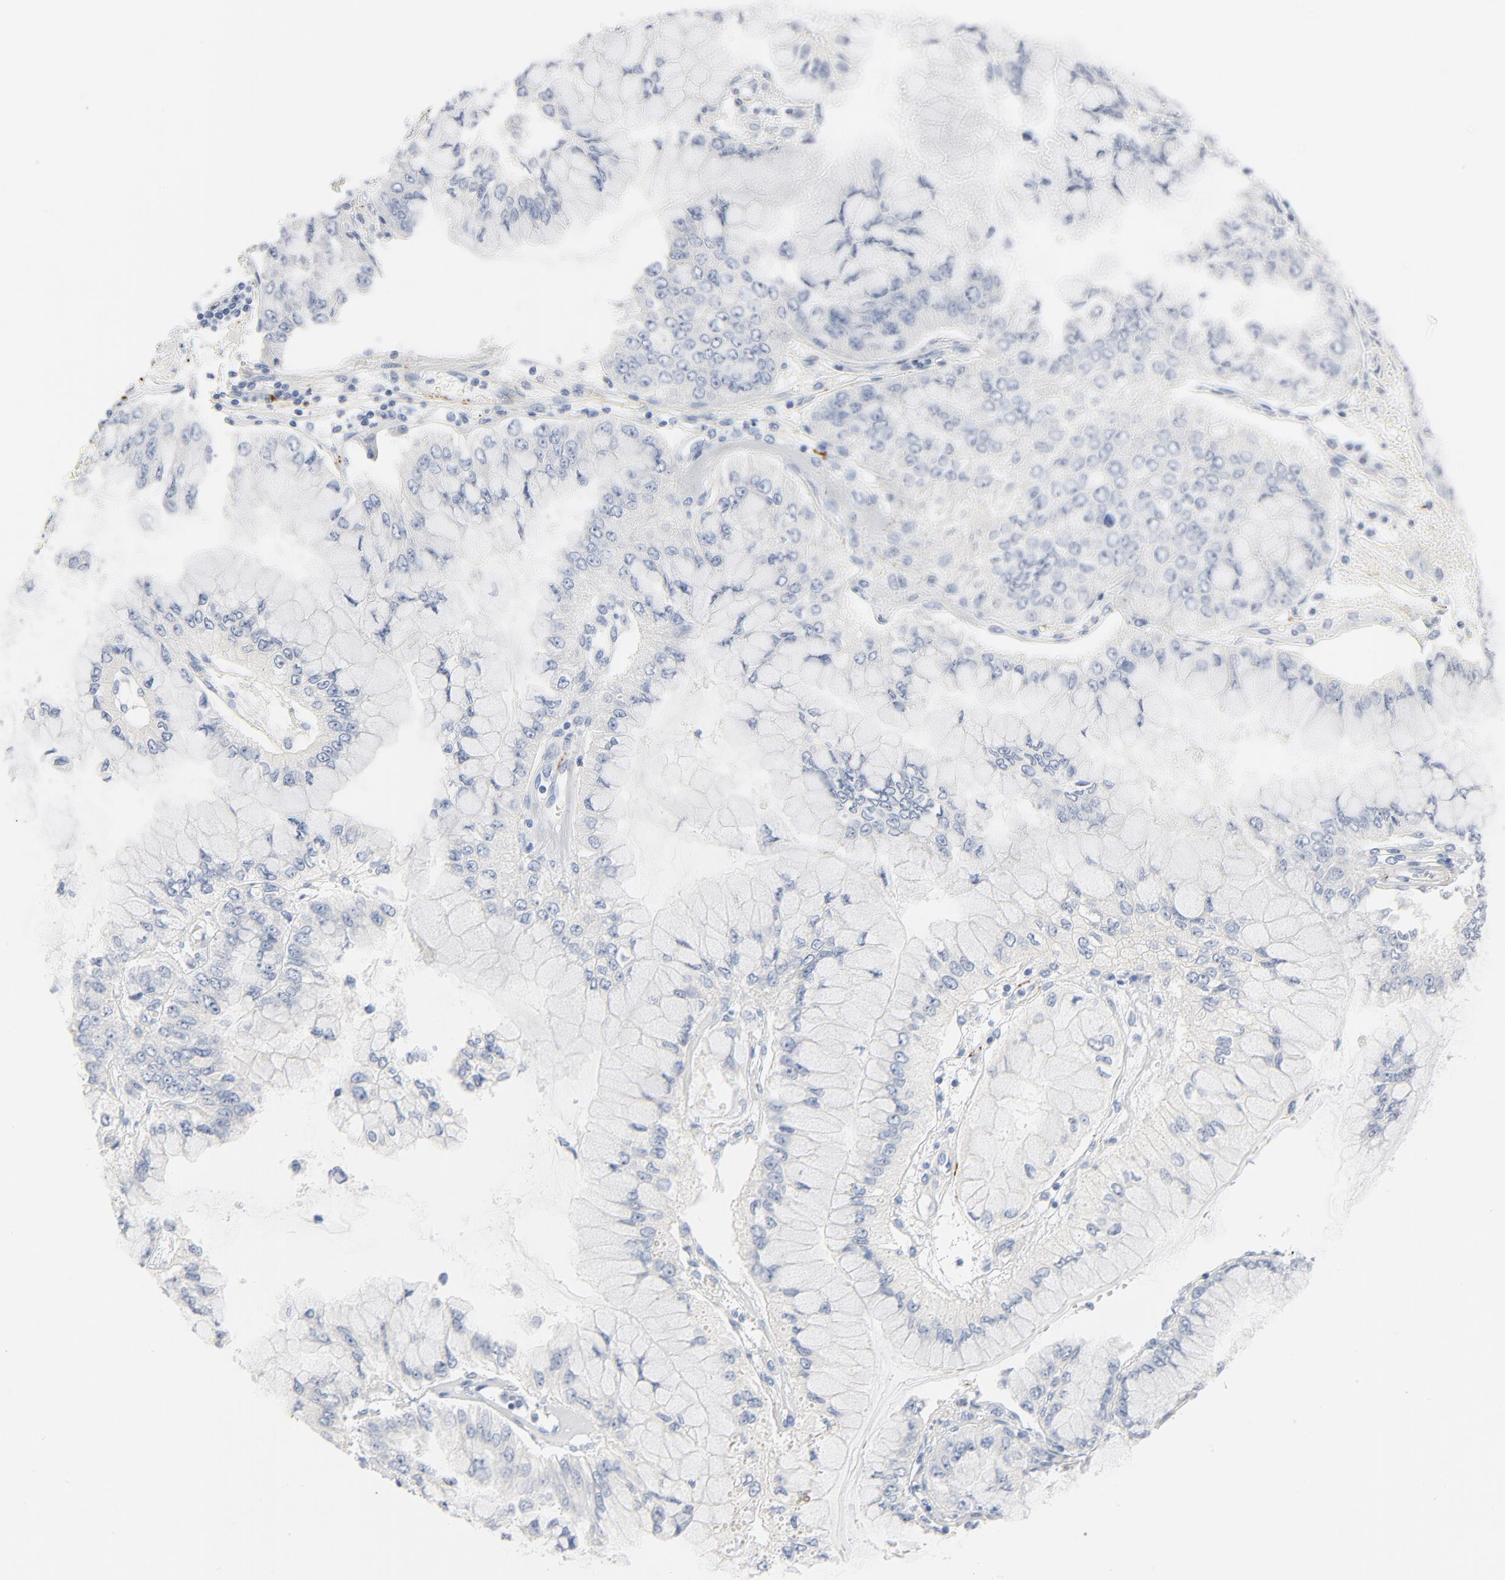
{"staining": {"intensity": "negative", "quantity": "none", "location": "none"}, "tissue": "liver cancer", "cell_type": "Tumor cells", "image_type": "cancer", "snomed": [{"axis": "morphology", "description": "Cholangiocarcinoma"}, {"axis": "topography", "description": "Liver"}], "caption": "This is an immunohistochemistry (IHC) micrograph of cholangiocarcinoma (liver). There is no positivity in tumor cells.", "gene": "IFT43", "patient": {"sex": "female", "age": 79}}